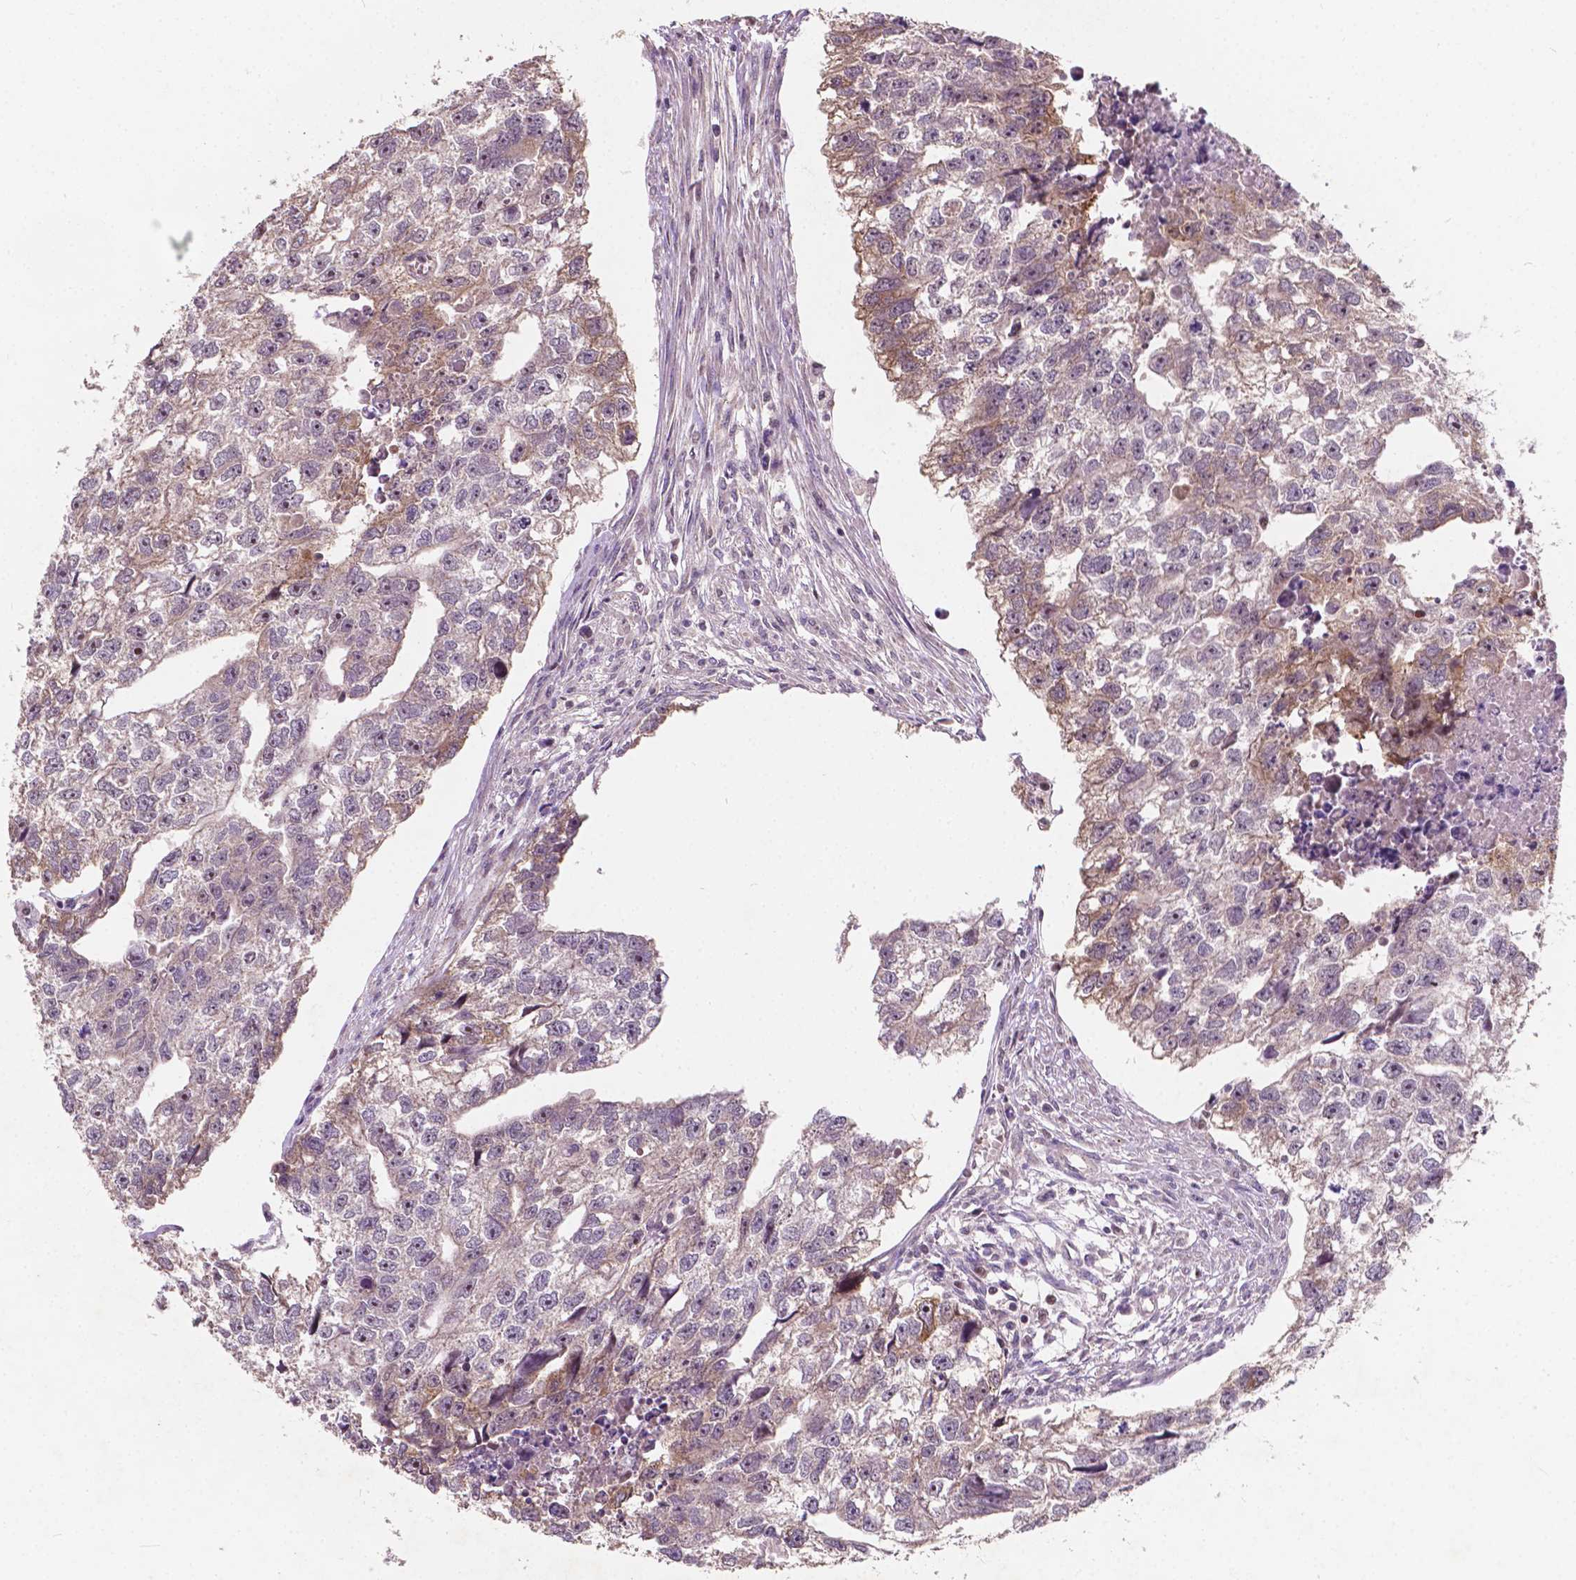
{"staining": {"intensity": "moderate", "quantity": "<25%", "location": "cytoplasmic/membranous"}, "tissue": "testis cancer", "cell_type": "Tumor cells", "image_type": "cancer", "snomed": [{"axis": "morphology", "description": "Carcinoma, Embryonal, NOS"}, {"axis": "morphology", "description": "Teratoma, malignant, NOS"}, {"axis": "topography", "description": "Testis"}], "caption": "Immunohistochemical staining of testis teratoma (malignant) reveals low levels of moderate cytoplasmic/membranous protein positivity in approximately <25% of tumor cells. (Stains: DAB (3,3'-diaminobenzidine) in brown, nuclei in blue, Microscopy: brightfield microscopy at high magnification).", "gene": "DUSP16", "patient": {"sex": "male", "age": 44}}